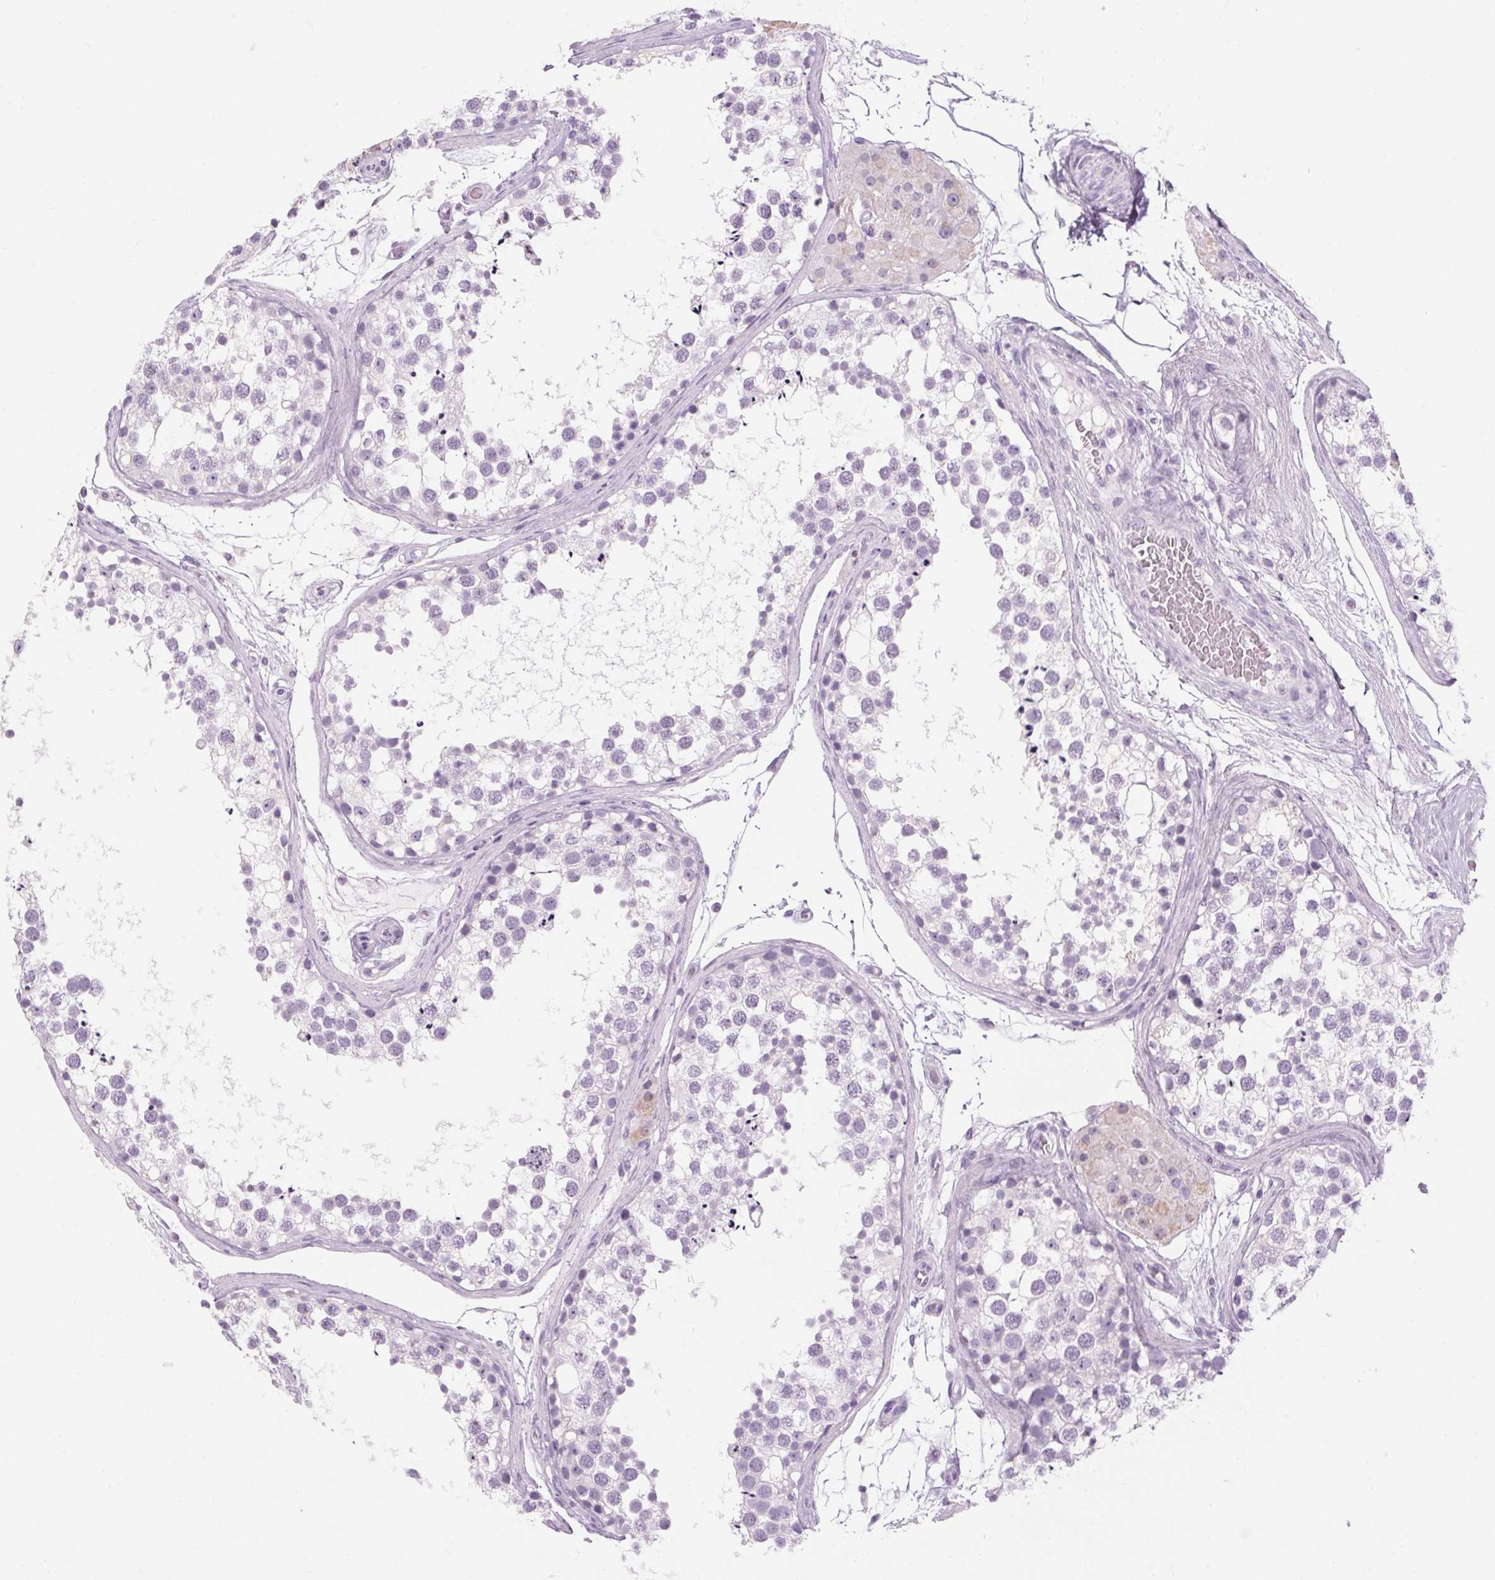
{"staining": {"intensity": "negative", "quantity": "none", "location": "none"}, "tissue": "testis", "cell_type": "Cells in seminiferous ducts", "image_type": "normal", "snomed": [{"axis": "morphology", "description": "Normal tissue, NOS"}, {"axis": "morphology", "description": "Seminoma, NOS"}, {"axis": "topography", "description": "Testis"}], "caption": "Immunohistochemistry photomicrograph of benign testis stained for a protein (brown), which reveals no positivity in cells in seminiferous ducts. Brightfield microscopy of immunohistochemistry stained with DAB (3,3'-diaminobenzidine) (brown) and hematoxylin (blue), captured at high magnification.", "gene": "RPTN", "patient": {"sex": "male", "age": 65}}